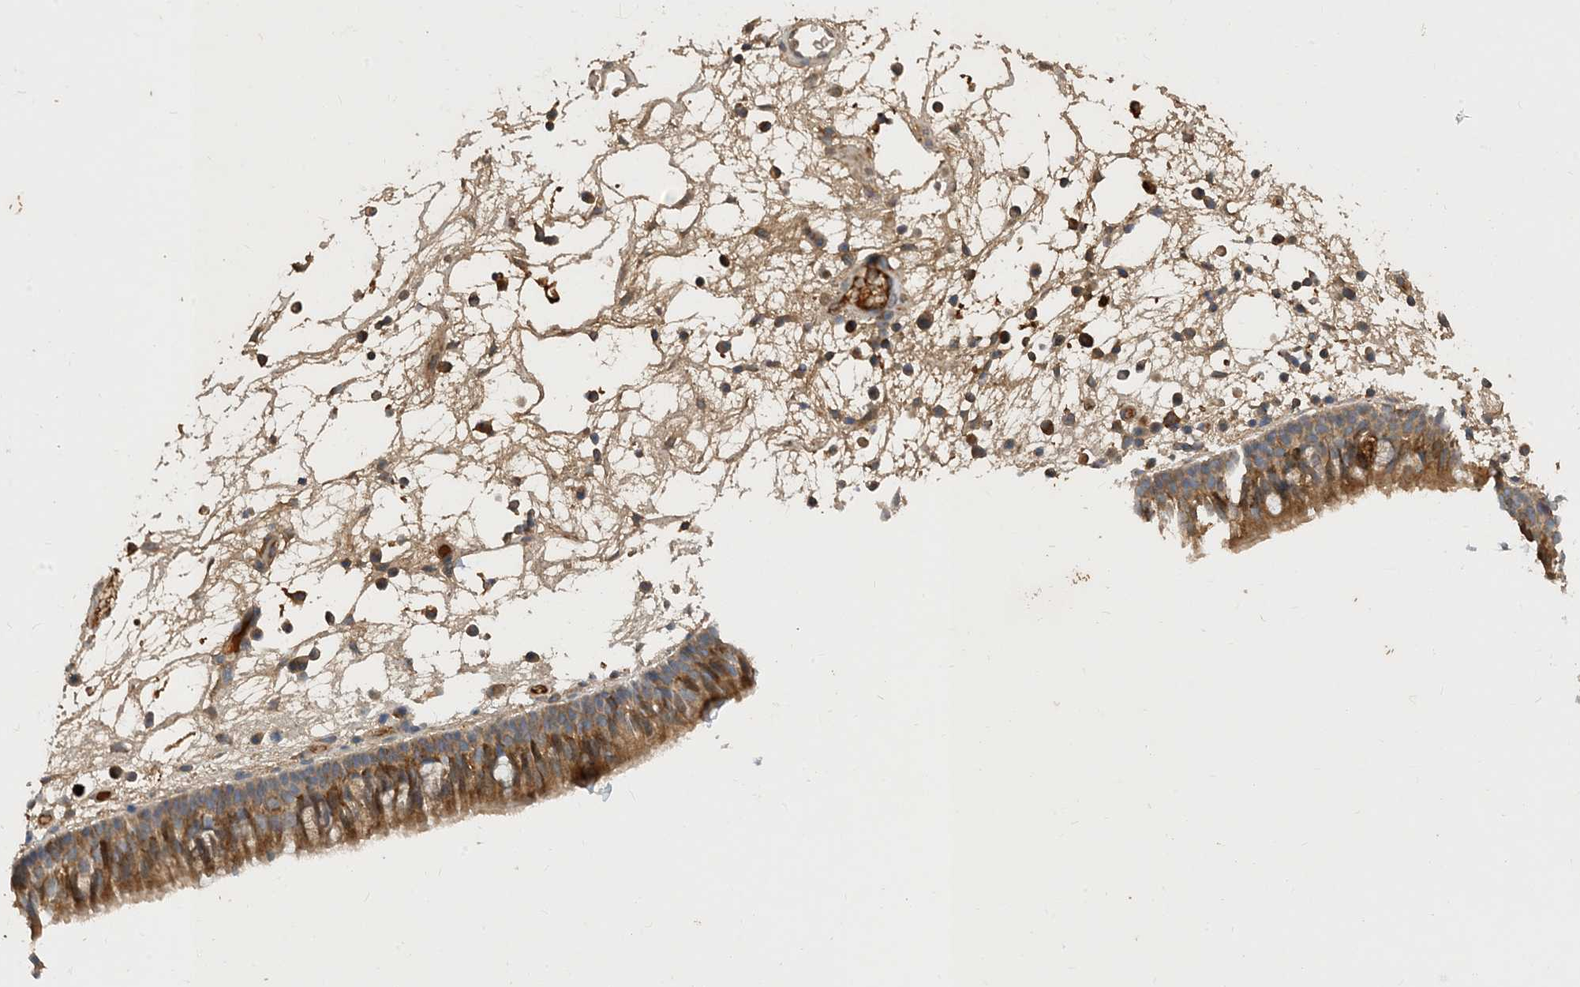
{"staining": {"intensity": "moderate", "quantity": ">75%", "location": "cytoplasmic/membranous"}, "tissue": "nasopharynx", "cell_type": "Respiratory epithelial cells", "image_type": "normal", "snomed": [{"axis": "morphology", "description": "Normal tissue, NOS"}, {"axis": "morphology", "description": "Inflammation, NOS"}, {"axis": "morphology", "description": "Malignant melanoma, Metastatic site"}, {"axis": "topography", "description": "Nasopharynx"}], "caption": "Unremarkable nasopharynx was stained to show a protein in brown. There is medium levels of moderate cytoplasmic/membranous expression in approximately >75% of respiratory epithelial cells.", "gene": "STK19", "patient": {"sex": "male", "age": 70}}